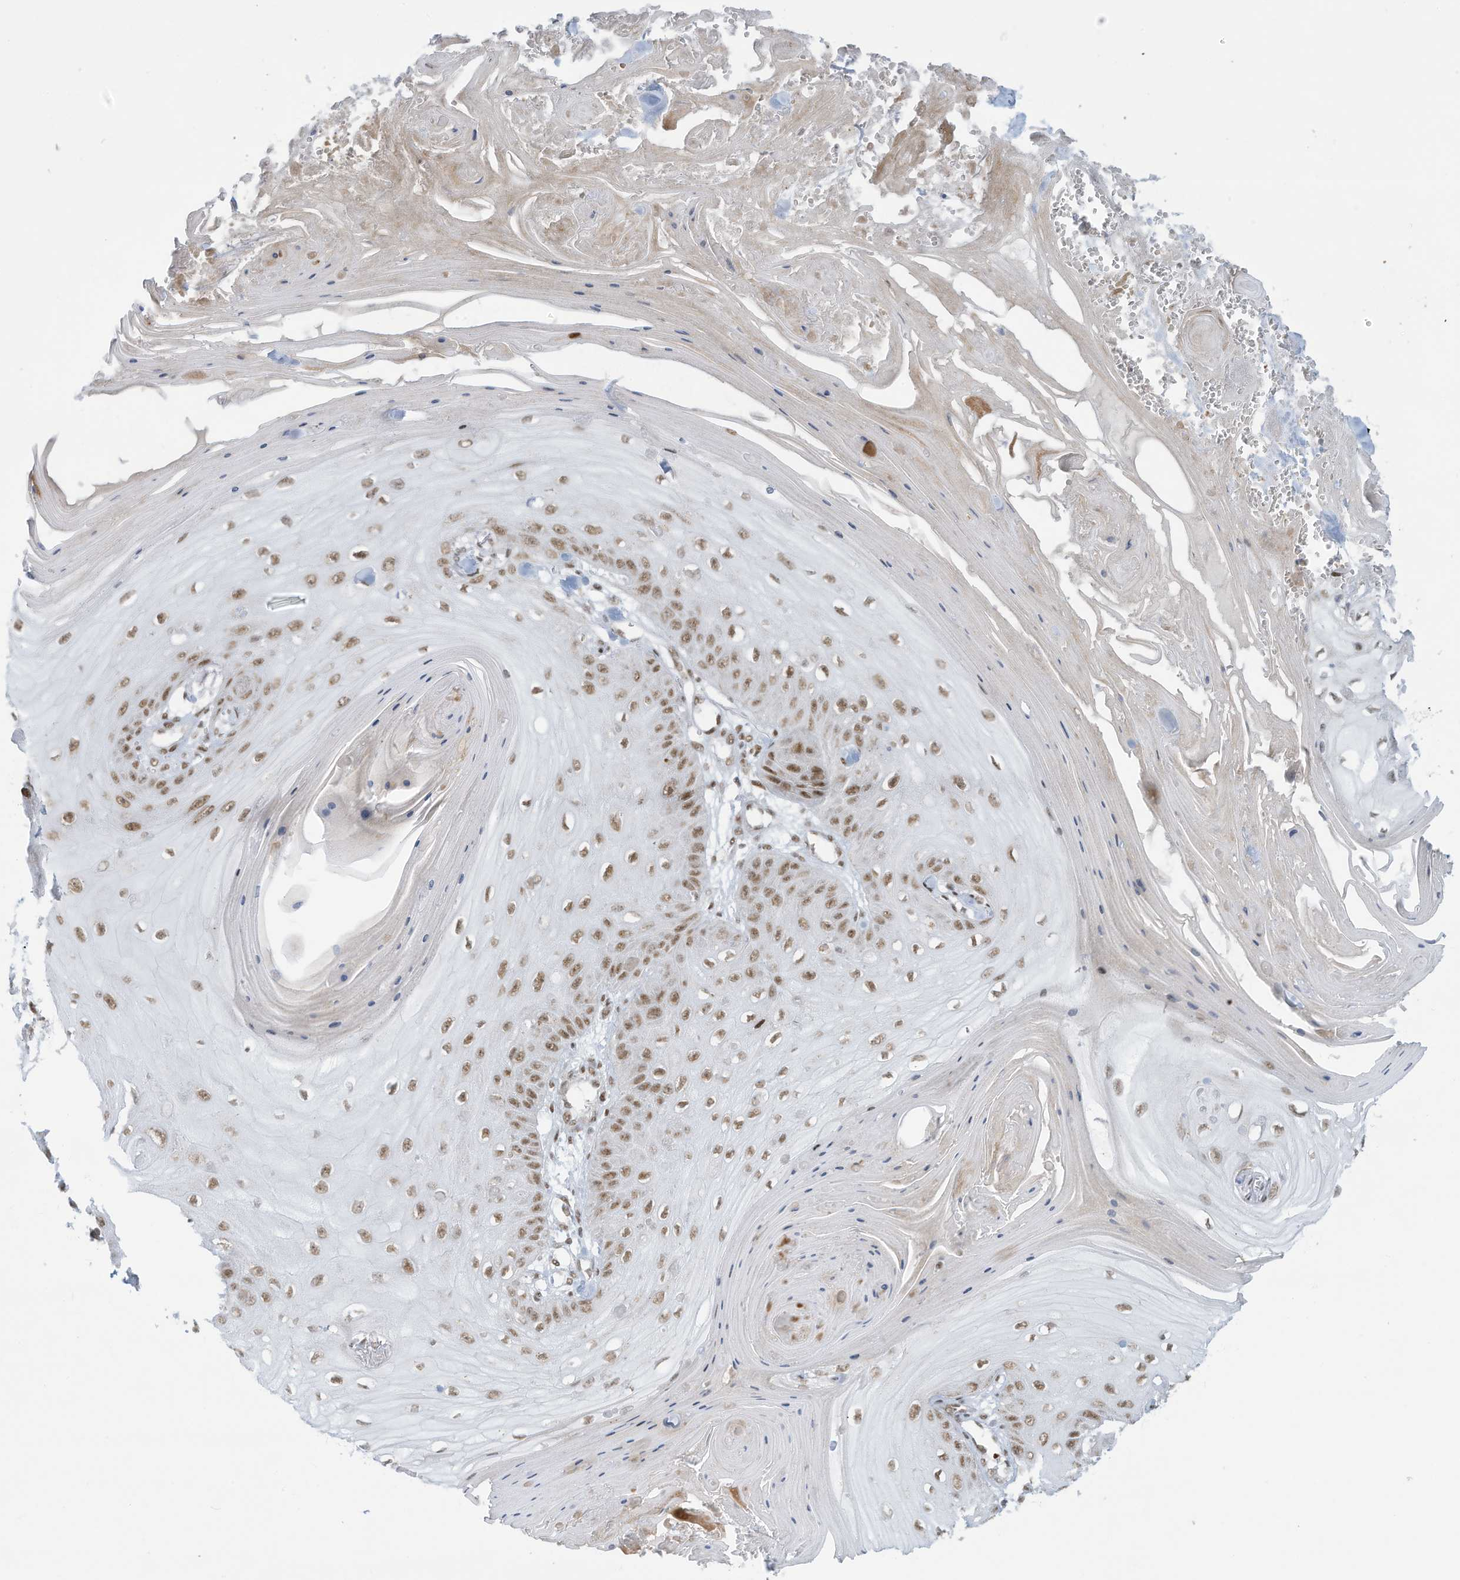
{"staining": {"intensity": "moderate", "quantity": ">75%", "location": "nuclear"}, "tissue": "skin cancer", "cell_type": "Tumor cells", "image_type": "cancer", "snomed": [{"axis": "morphology", "description": "Squamous cell carcinoma, NOS"}, {"axis": "topography", "description": "Skin"}], "caption": "Protein staining demonstrates moderate nuclear staining in about >75% of tumor cells in skin cancer (squamous cell carcinoma).", "gene": "ECT2L", "patient": {"sex": "male", "age": 74}}